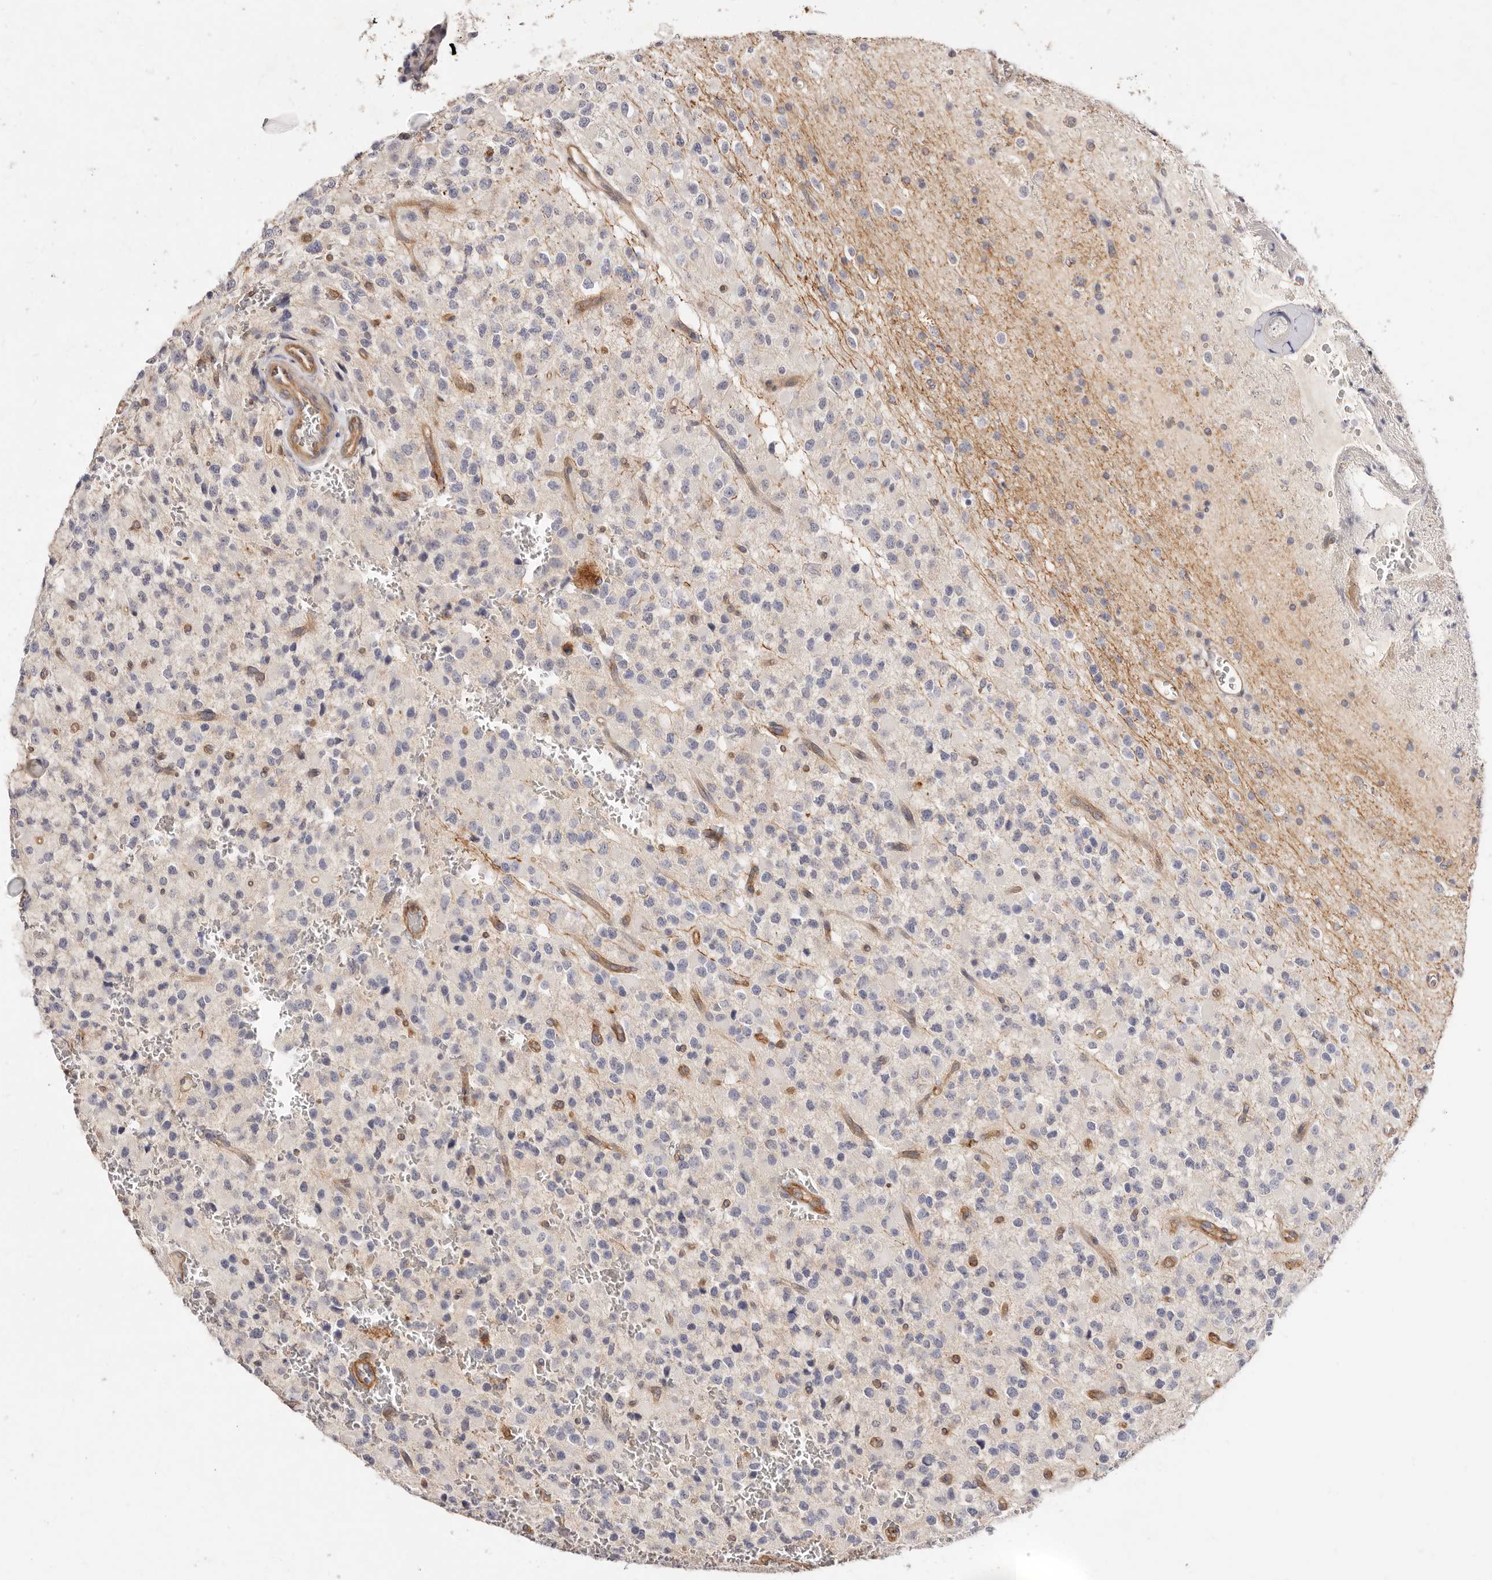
{"staining": {"intensity": "negative", "quantity": "none", "location": "none"}, "tissue": "glioma", "cell_type": "Tumor cells", "image_type": "cancer", "snomed": [{"axis": "morphology", "description": "Glioma, malignant, High grade"}, {"axis": "topography", "description": "Brain"}], "caption": "Protein analysis of glioma displays no significant positivity in tumor cells.", "gene": "SLC35B2", "patient": {"sex": "male", "age": 34}}